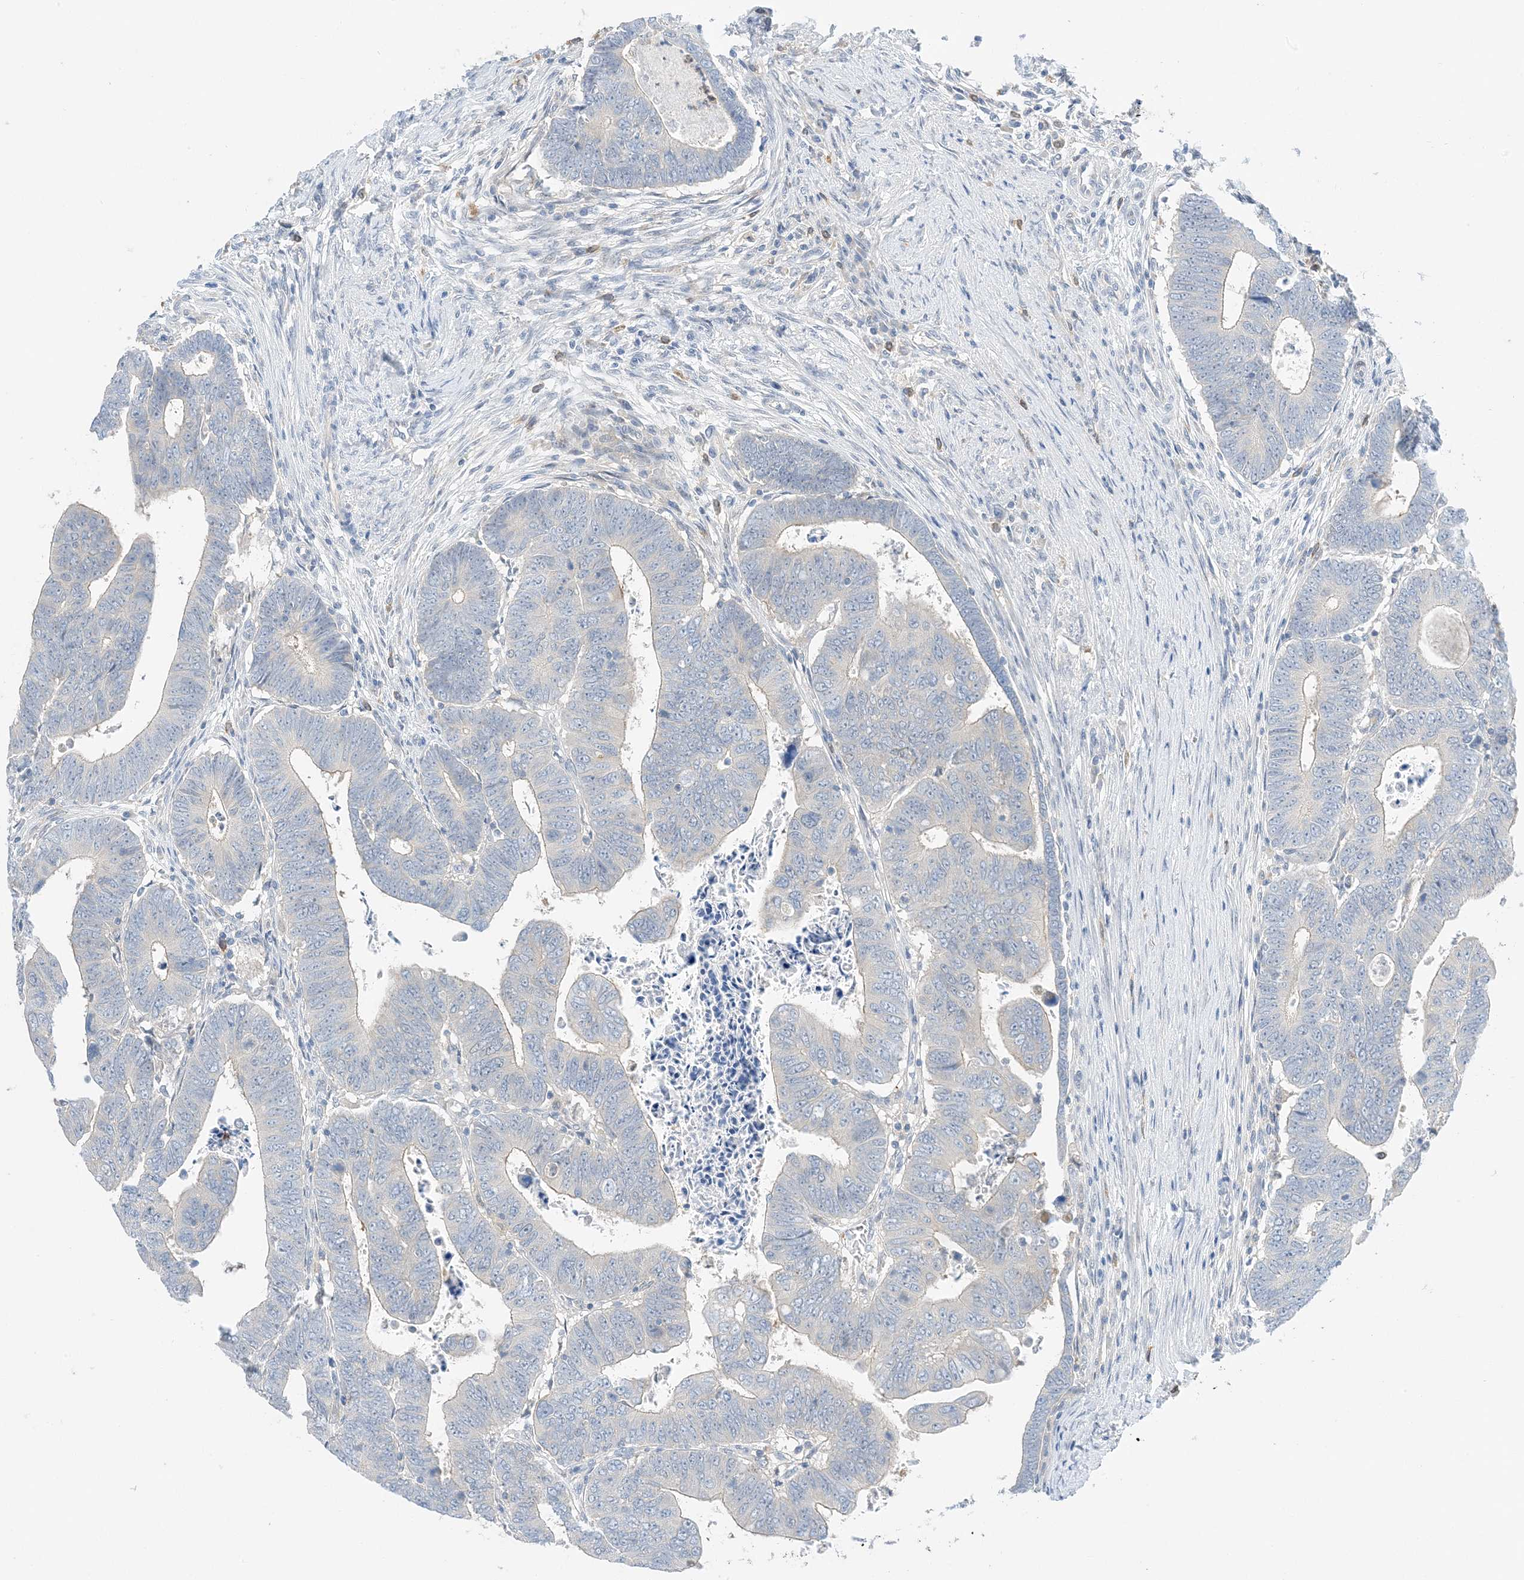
{"staining": {"intensity": "negative", "quantity": "none", "location": "none"}, "tissue": "colorectal cancer", "cell_type": "Tumor cells", "image_type": "cancer", "snomed": [{"axis": "morphology", "description": "Normal tissue, NOS"}, {"axis": "morphology", "description": "Adenocarcinoma, NOS"}, {"axis": "topography", "description": "Rectum"}], "caption": "High magnification brightfield microscopy of colorectal cancer (adenocarcinoma) stained with DAB (brown) and counterstained with hematoxylin (blue): tumor cells show no significant positivity.", "gene": "KIFBP", "patient": {"sex": "female", "age": 65}}